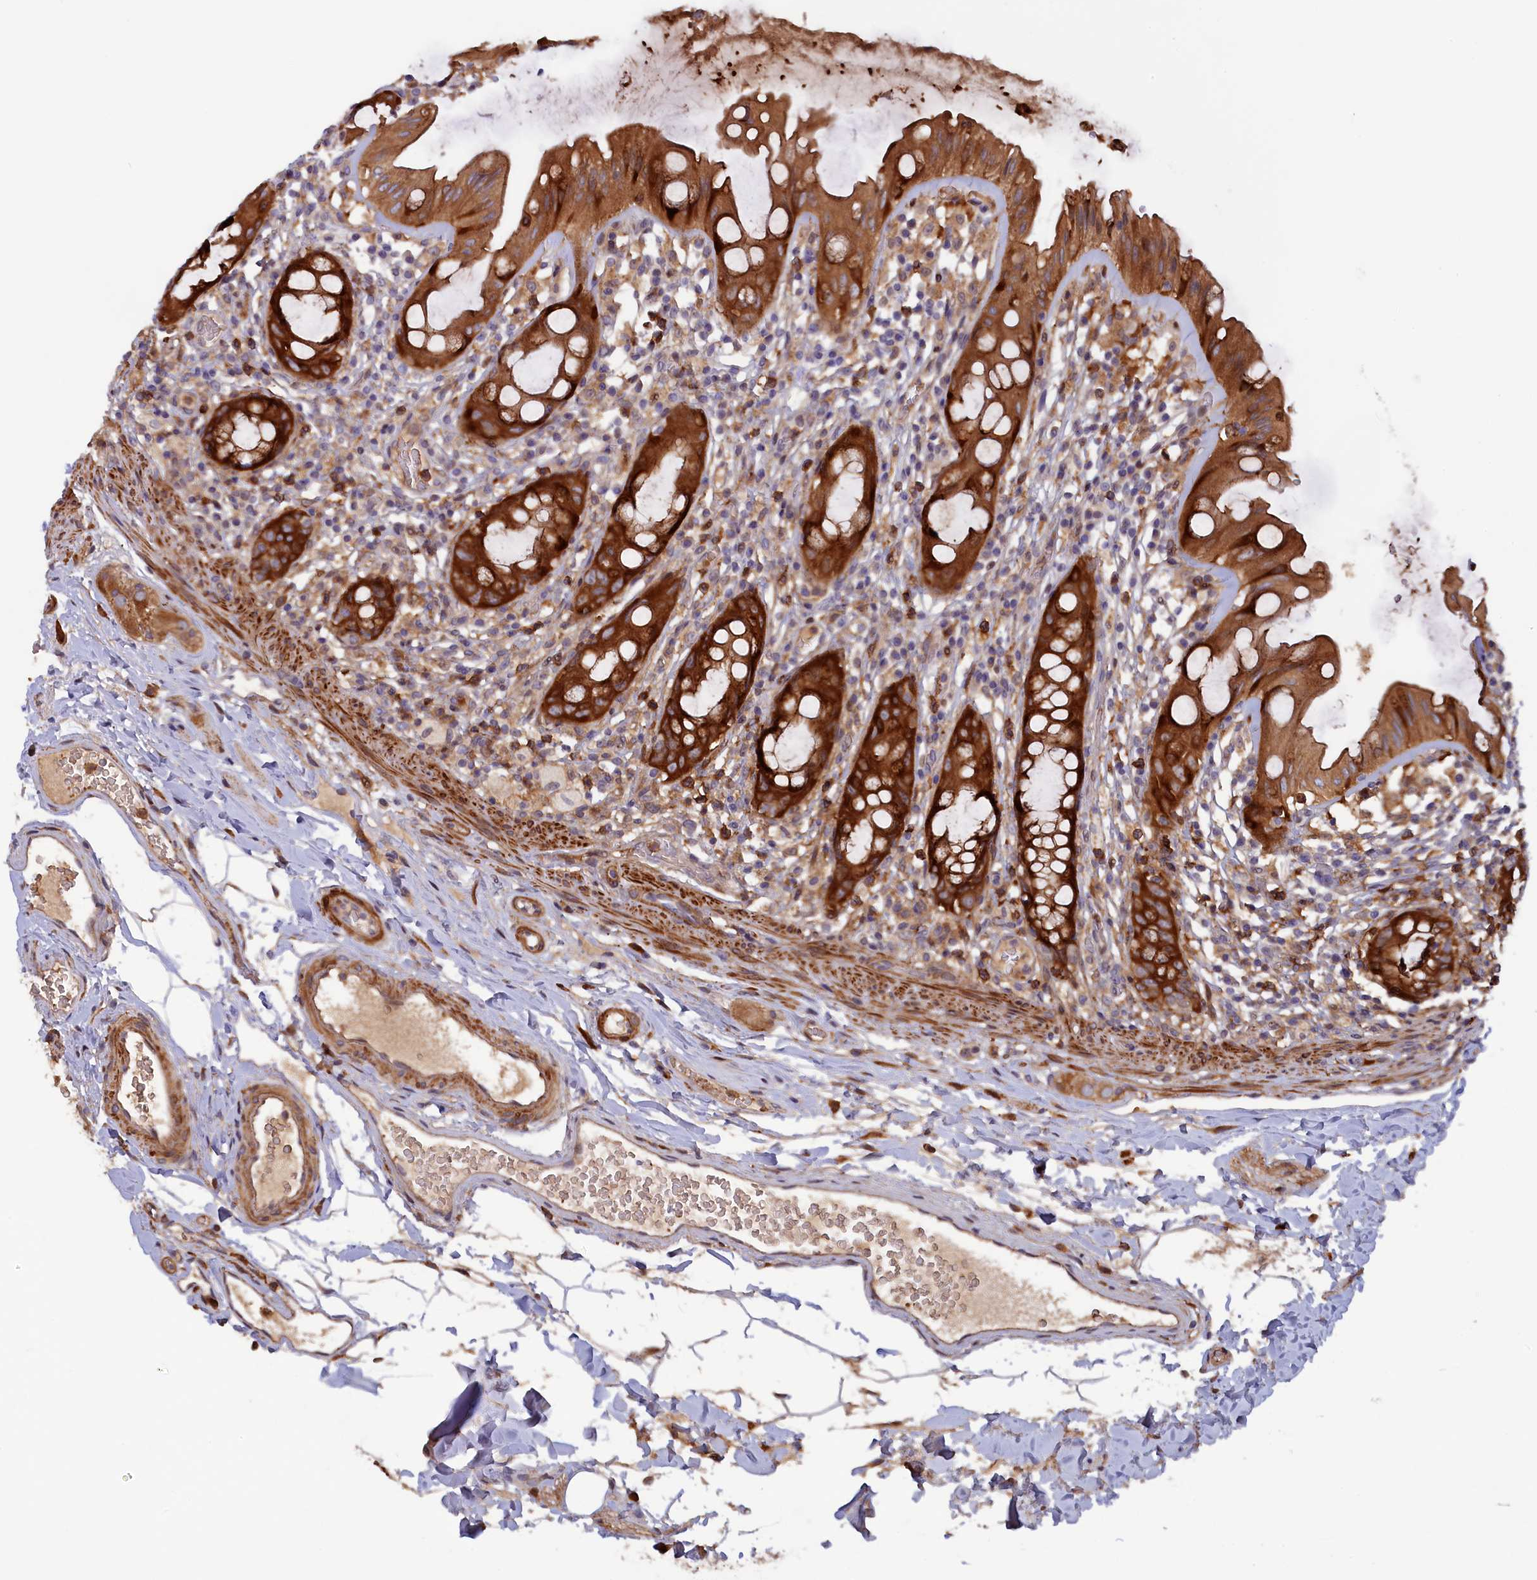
{"staining": {"intensity": "strong", "quantity": ">75%", "location": "cytoplasmic/membranous"}, "tissue": "rectum", "cell_type": "Glandular cells", "image_type": "normal", "snomed": [{"axis": "morphology", "description": "Normal tissue, NOS"}, {"axis": "topography", "description": "Rectum"}], "caption": "Strong cytoplasmic/membranous staining for a protein is identified in approximately >75% of glandular cells of benign rectum using immunohistochemistry.", "gene": "FERMT1", "patient": {"sex": "female", "age": 57}}